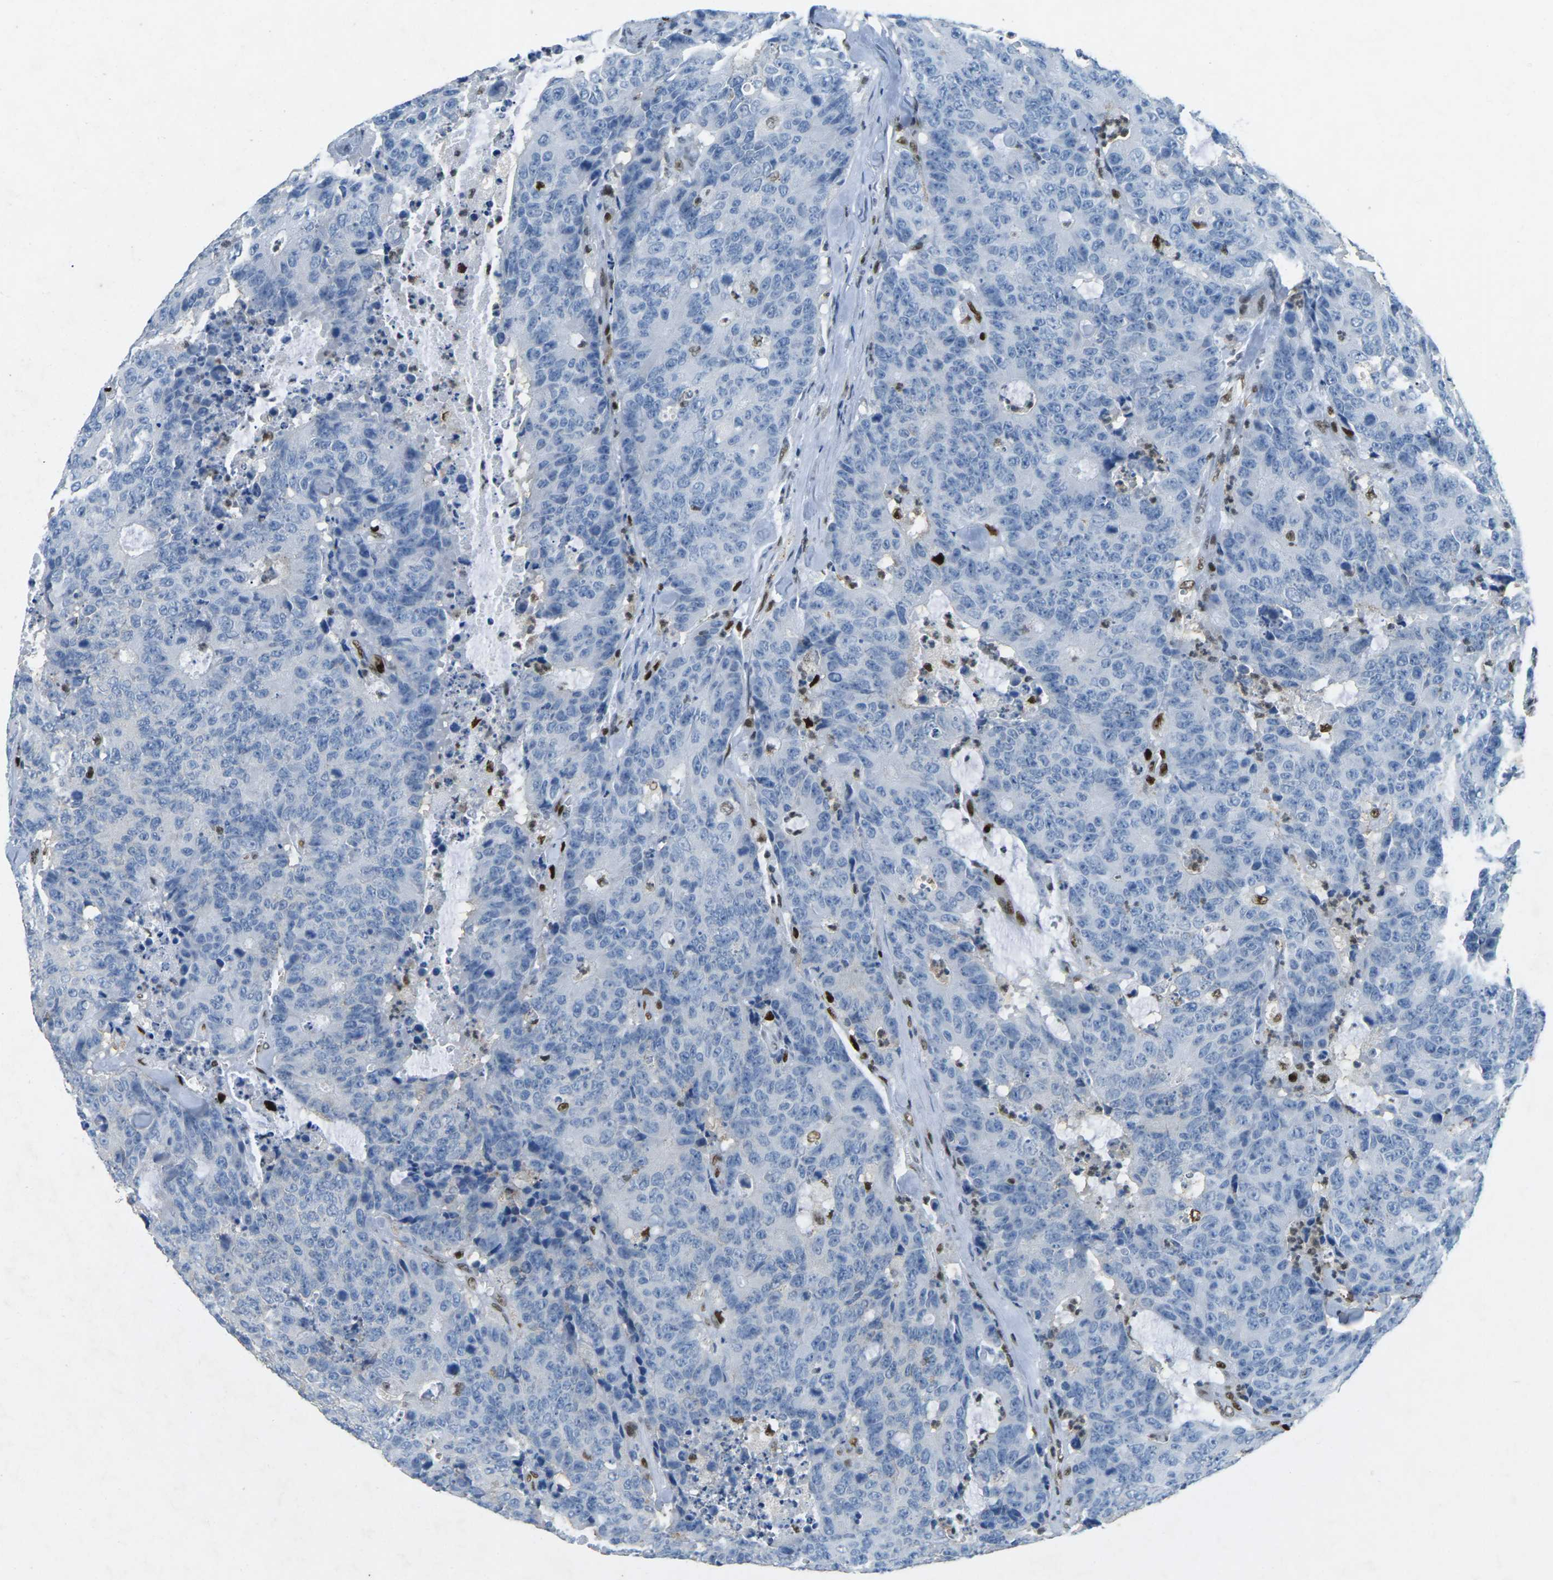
{"staining": {"intensity": "negative", "quantity": "none", "location": "none"}, "tissue": "colorectal cancer", "cell_type": "Tumor cells", "image_type": "cancer", "snomed": [{"axis": "morphology", "description": "Adenocarcinoma, NOS"}, {"axis": "topography", "description": "Colon"}], "caption": "Tumor cells show no significant protein positivity in colorectal adenocarcinoma. Nuclei are stained in blue.", "gene": "RB1", "patient": {"sex": "female", "age": 86}}